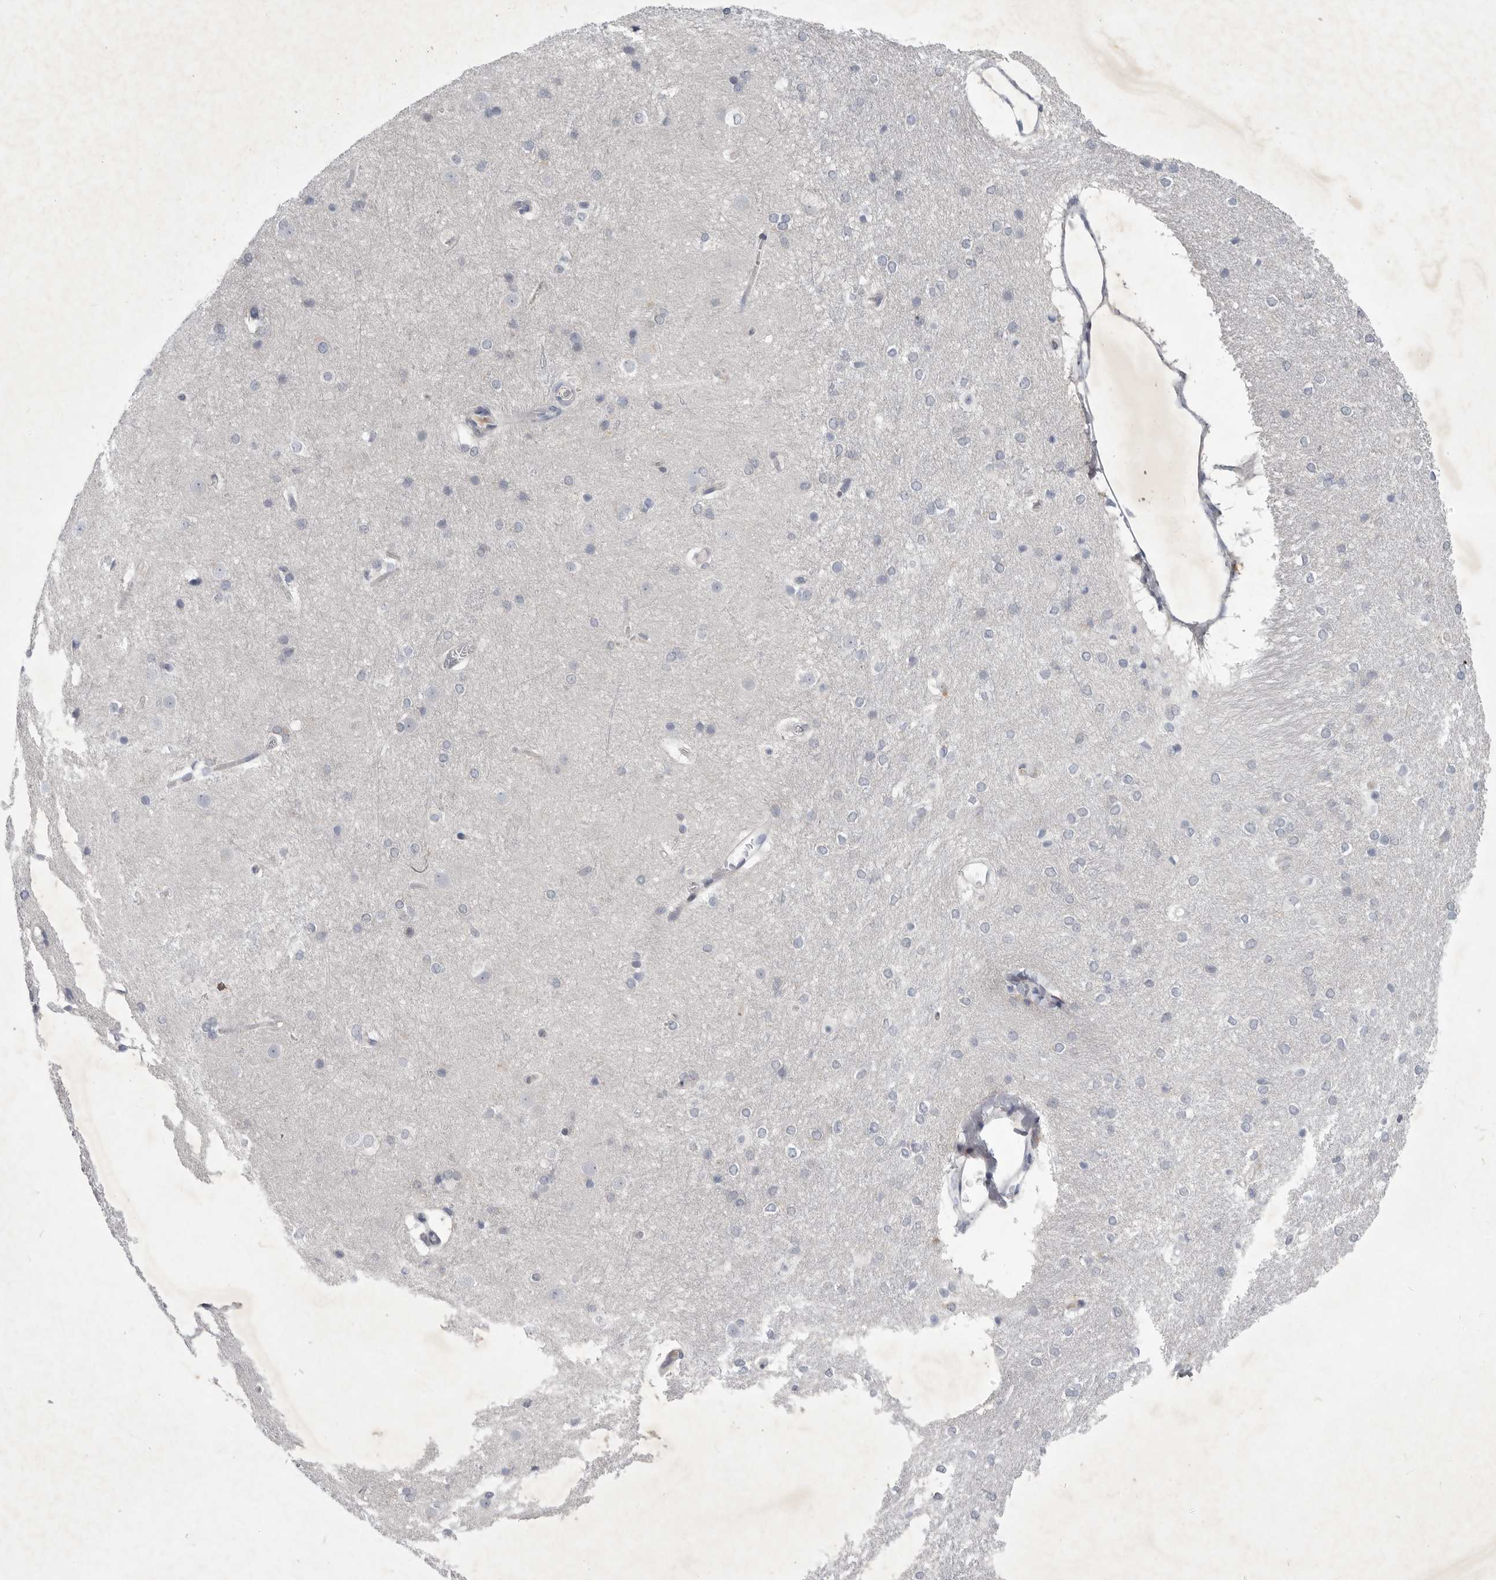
{"staining": {"intensity": "moderate", "quantity": "<25%", "location": "cytoplasmic/membranous"}, "tissue": "caudate", "cell_type": "Glial cells", "image_type": "normal", "snomed": [{"axis": "morphology", "description": "Normal tissue, NOS"}, {"axis": "topography", "description": "Lateral ventricle wall"}], "caption": "Immunohistochemical staining of normal caudate reveals moderate cytoplasmic/membranous protein positivity in about <25% of glial cells.", "gene": "SIGLEC10", "patient": {"sex": "female", "age": 19}}